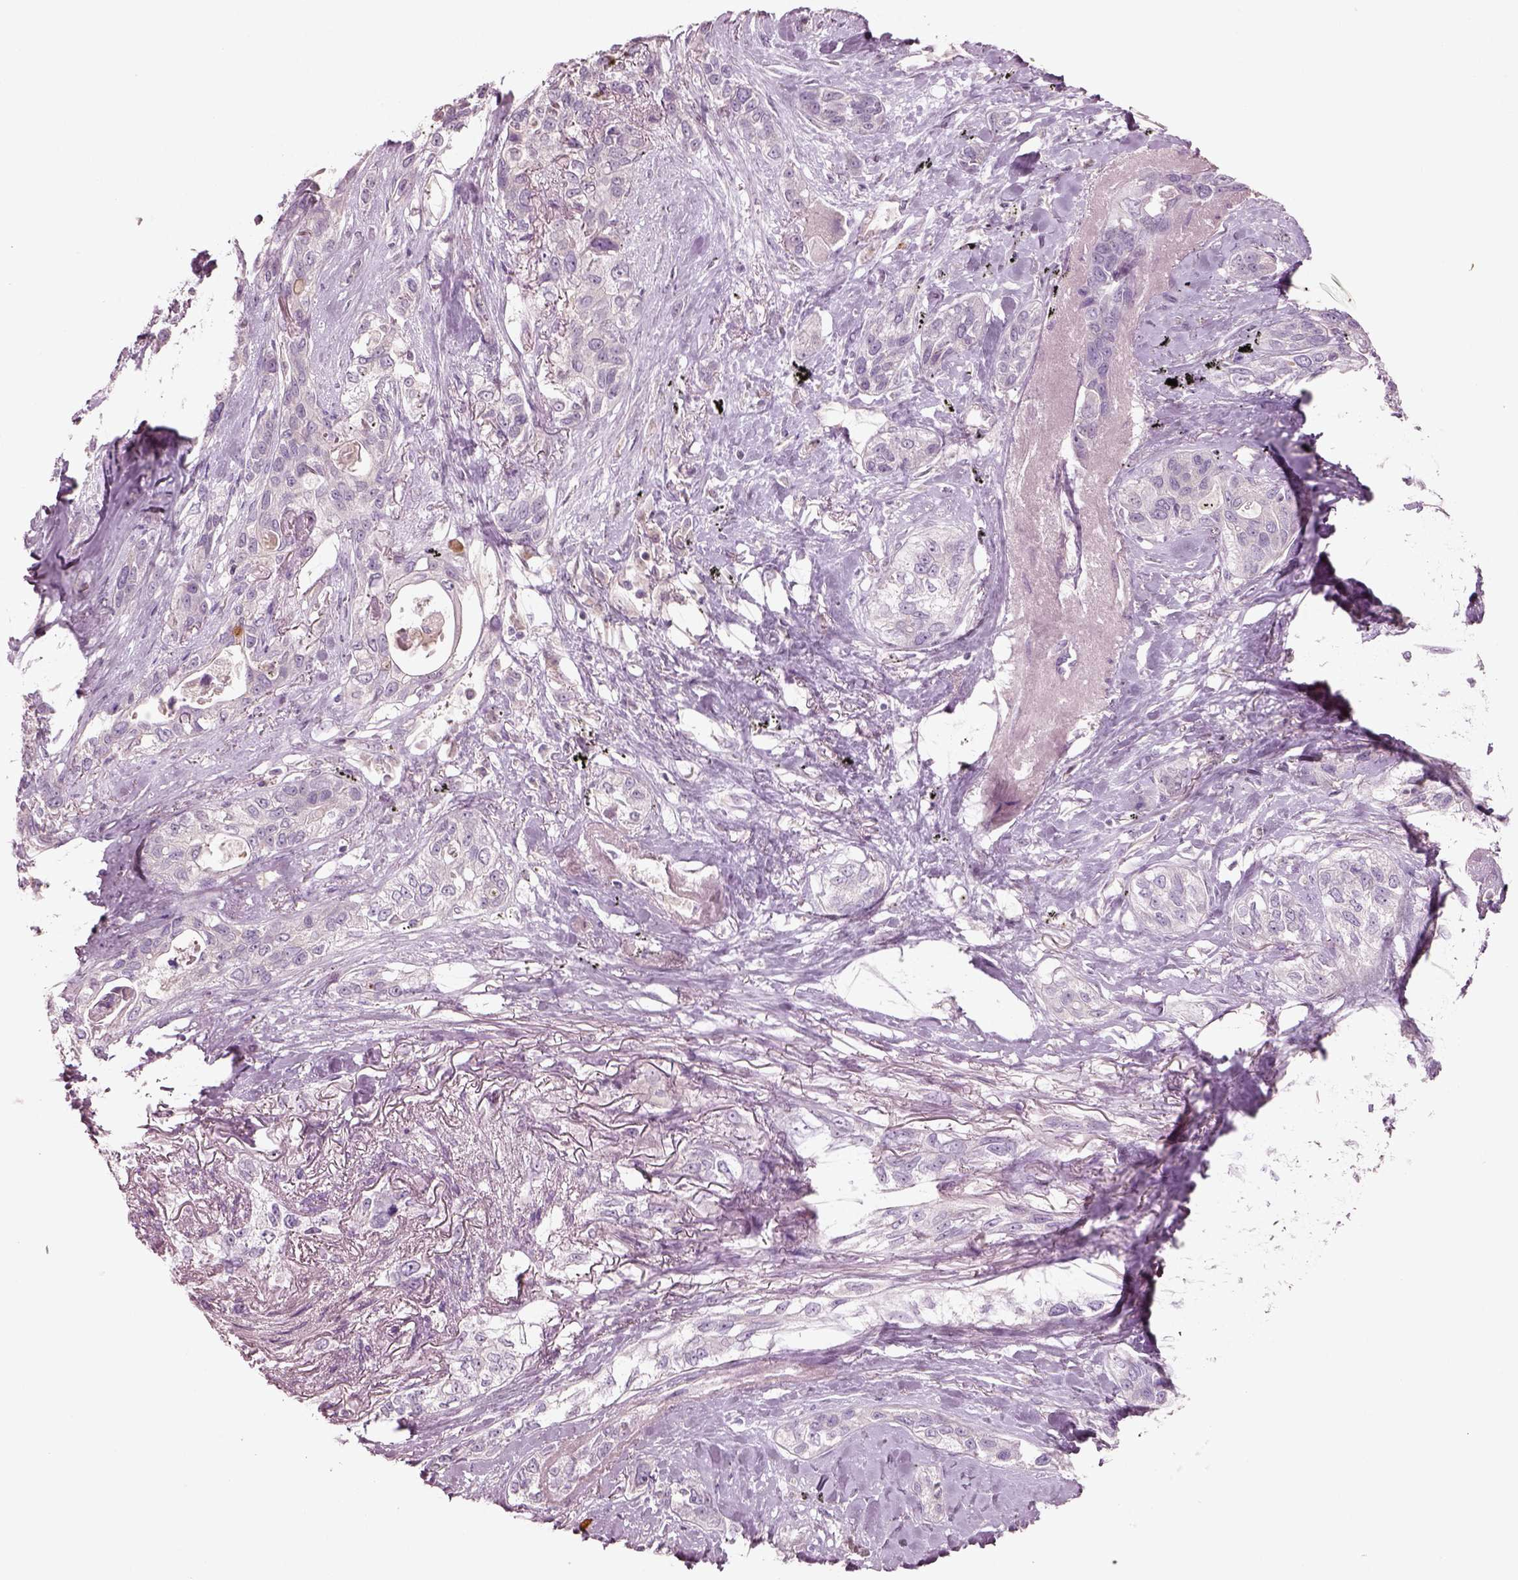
{"staining": {"intensity": "negative", "quantity": "none", "location": "none"}, "tissue": "lung cancer", "cell_type": "Tumor cells", "image_type": "cancer", "snomed": [{"axis": "morphology", "description": "Squamous cell carcinoma, NOS"}, {"axis": "topography", "description": "Lung"}], "caption": "This is an IHC micrograph of human lung cancer (squamous cell carcinoma). There is no staining in tumor cells.", "gene": "DUOXA2", "patient": {"sex": "female", "age": 70}}